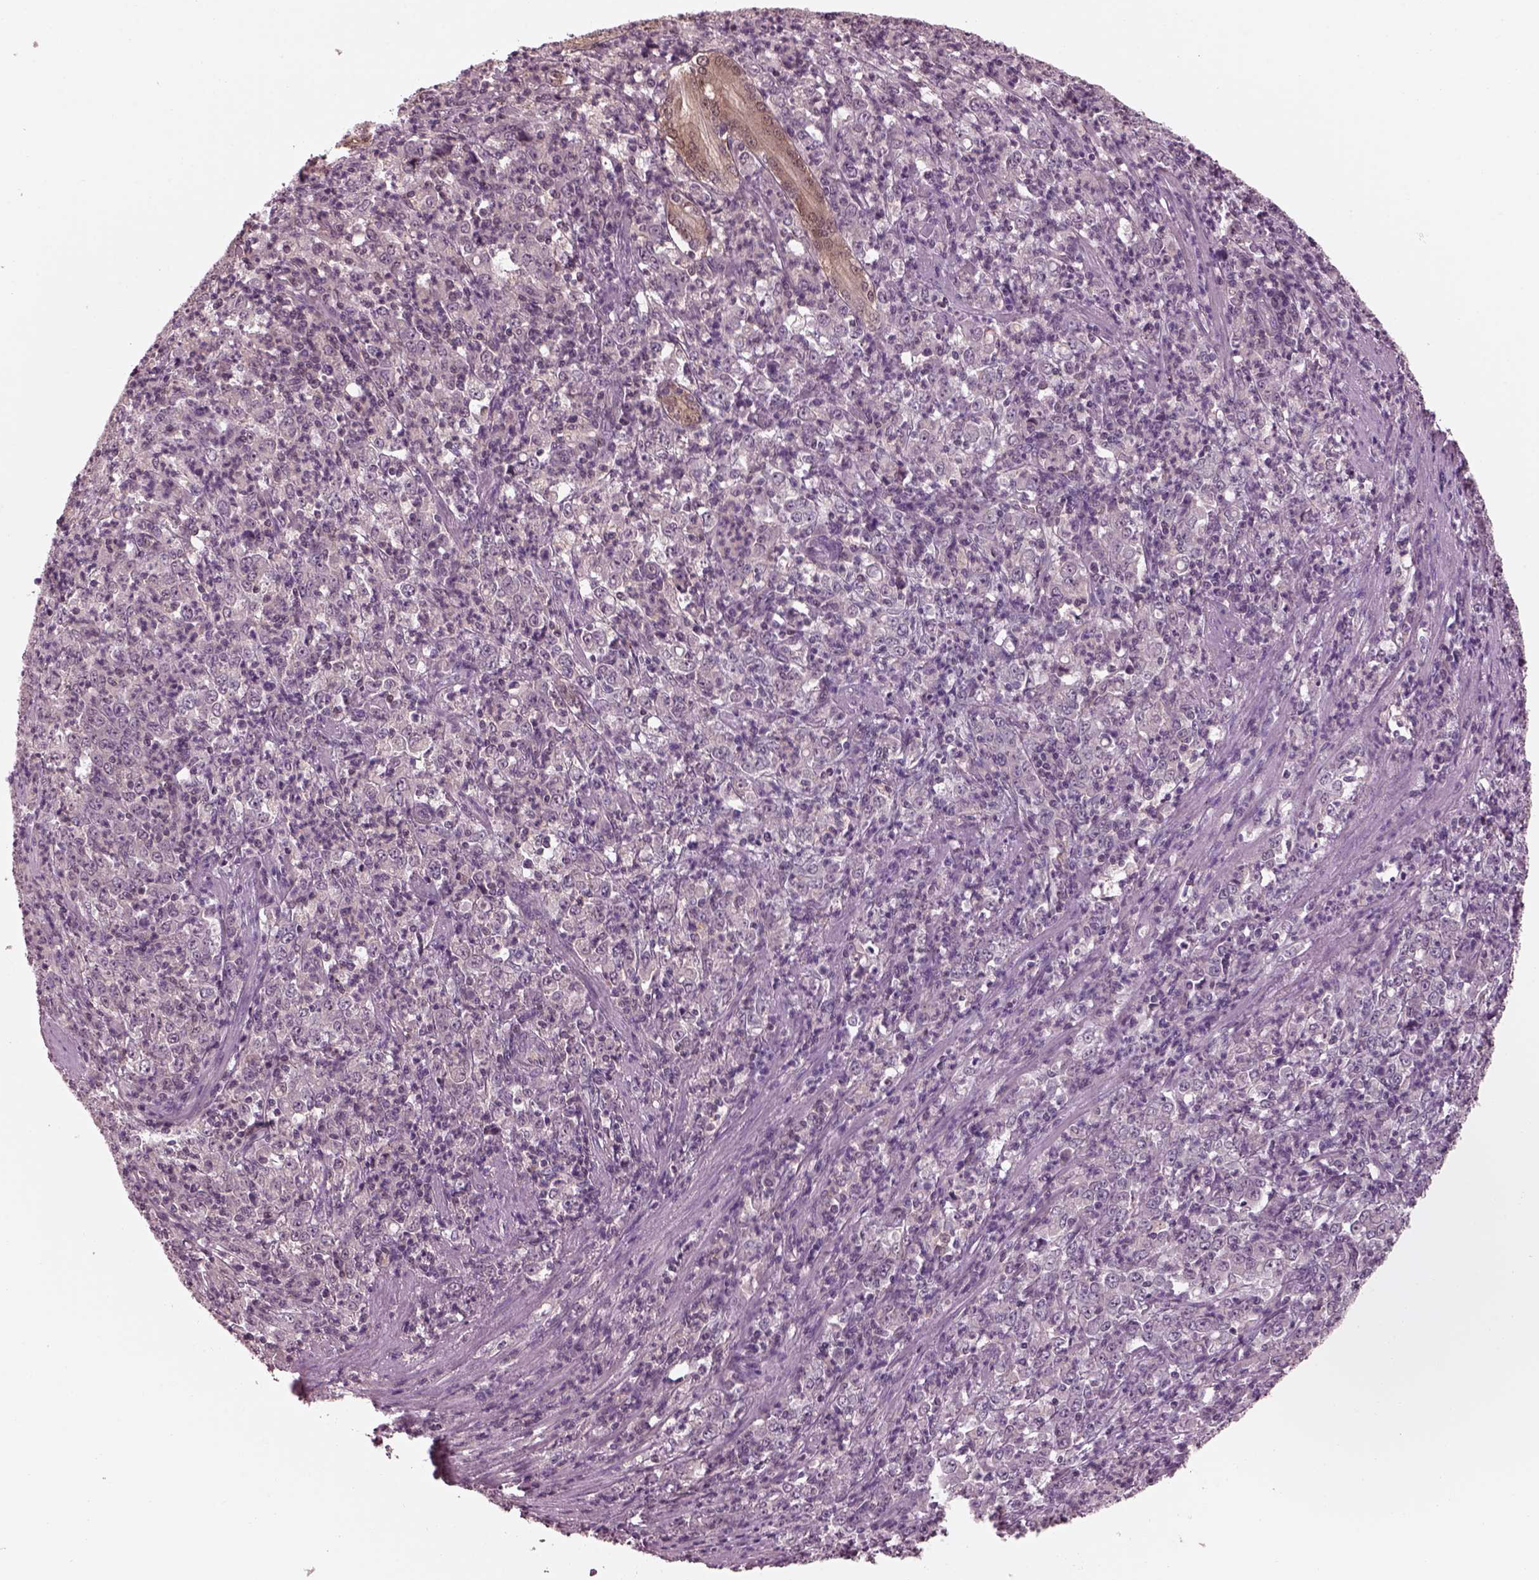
{"staining": {"intensity": "negative", "quantity": "none", "location": "none"}, "tissue": "stomach cancer", "cell_type": "Tumor cells", "image_type": "cancer", "snomed": [{"axis": "morphology", "description": "Adenocarcinoma, NOS"}, {"axis": "topography", "description": "Stomach, lower"}], "caption": "Immunohistochemistry micrograph of human stomach cancer (adenocarcinoma) stained for a protein (brown), which demonstrates no positivity in tumor cells.", "gene": "SRI", "patient": {"sex": "female", "age": 71}}